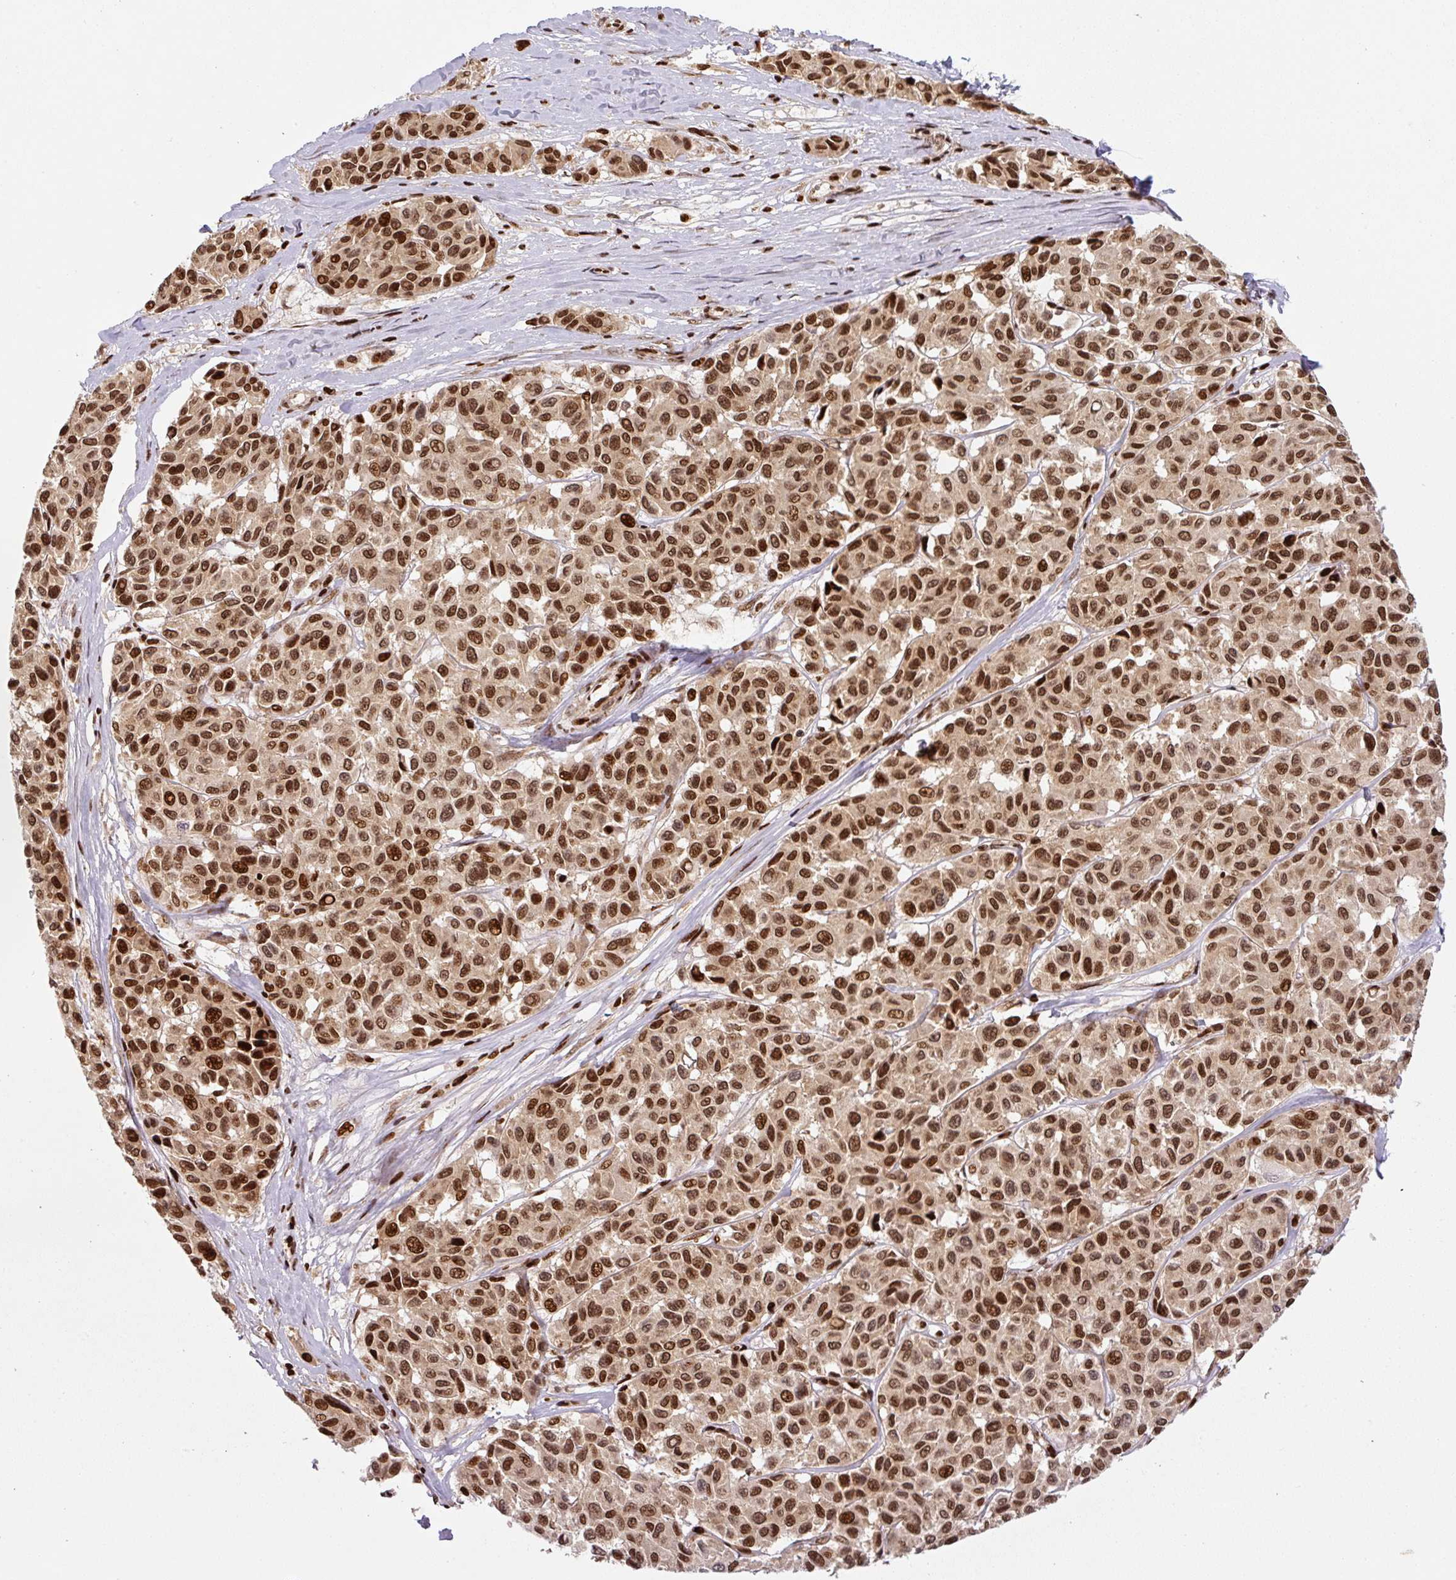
{"staining": {"intensity": "strong", "quantity": ">75%", "location": "nuclear"}, "tissue": "melanoma", "cell_type": "Tumor cells", "image_type": "cancer", "snomed": [{"axis": "morphology", "description": "Malignant melanoma, NOS"}, {"axis": "topography", "description": "Skin"}], "caption": "Tumor cells exhibit high levels of strong nuclear staining in about >75% of cells in human malignant melanoma. (Brightfield microscopy of DAB IHC at high magnification).", "gene": "PYDC2", "patient": {"sex": "female", "age": 66}}